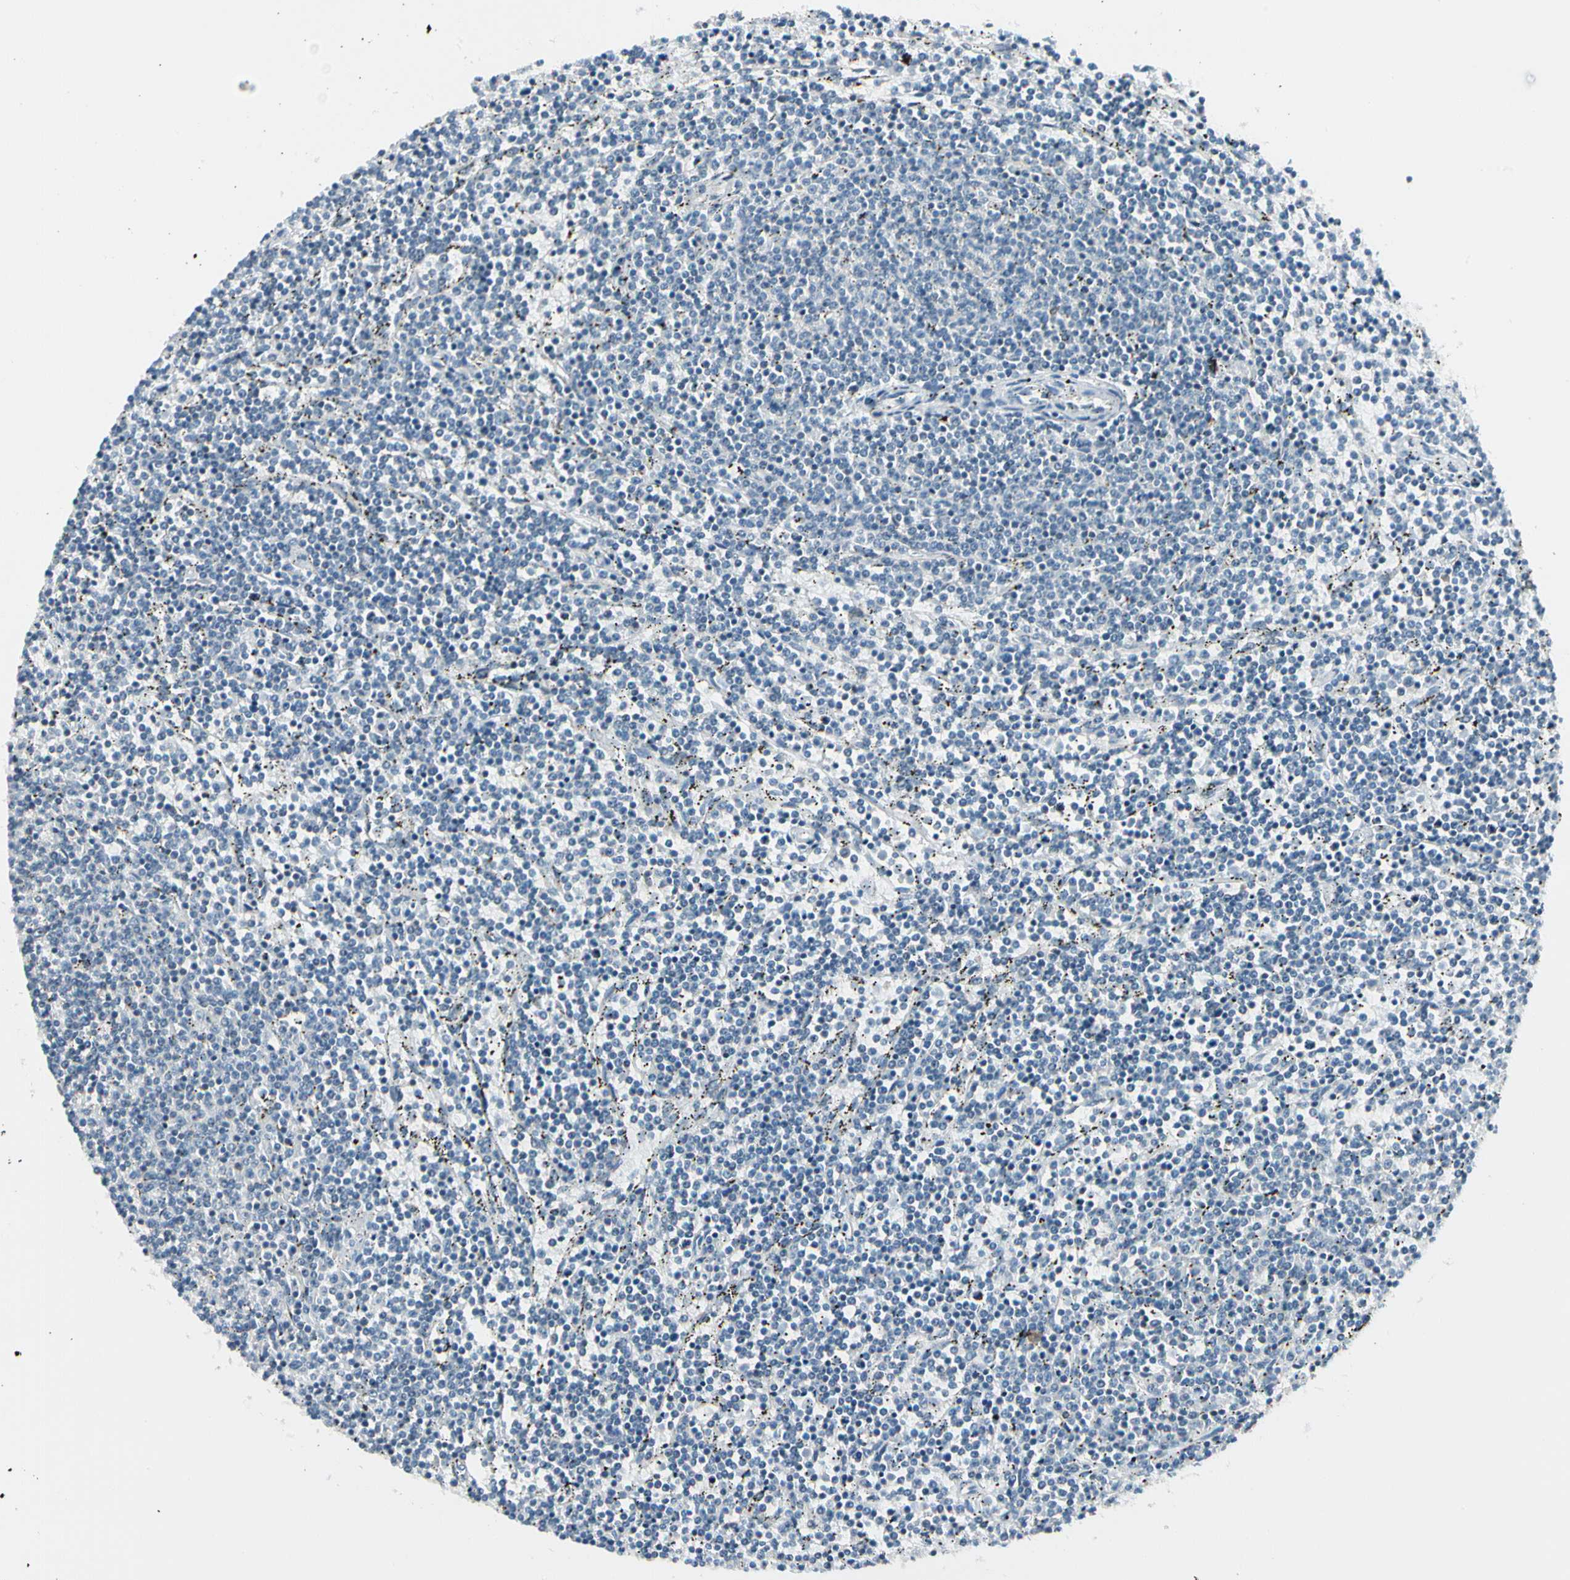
{"staining": {"intensity": "negative", "quantity": "none", "location": "none"}, "tissue": "lymphoma", "cell_type": "Tumor cells", "image_type": "cancer", "snomed": [{"axis": "morphology", "description": "Malignant lymphoma, non-Hodgkin's type, Low grade"}, {"axis": "topography", "description": "Spleen"}], "caption": "Tumor cells show no significant protein positivity in low-grade malignant lymphoma, non-Hodgkin's type.", "gene": "ZSCAN1", "patient": {"sex": "female", "age": 50}}